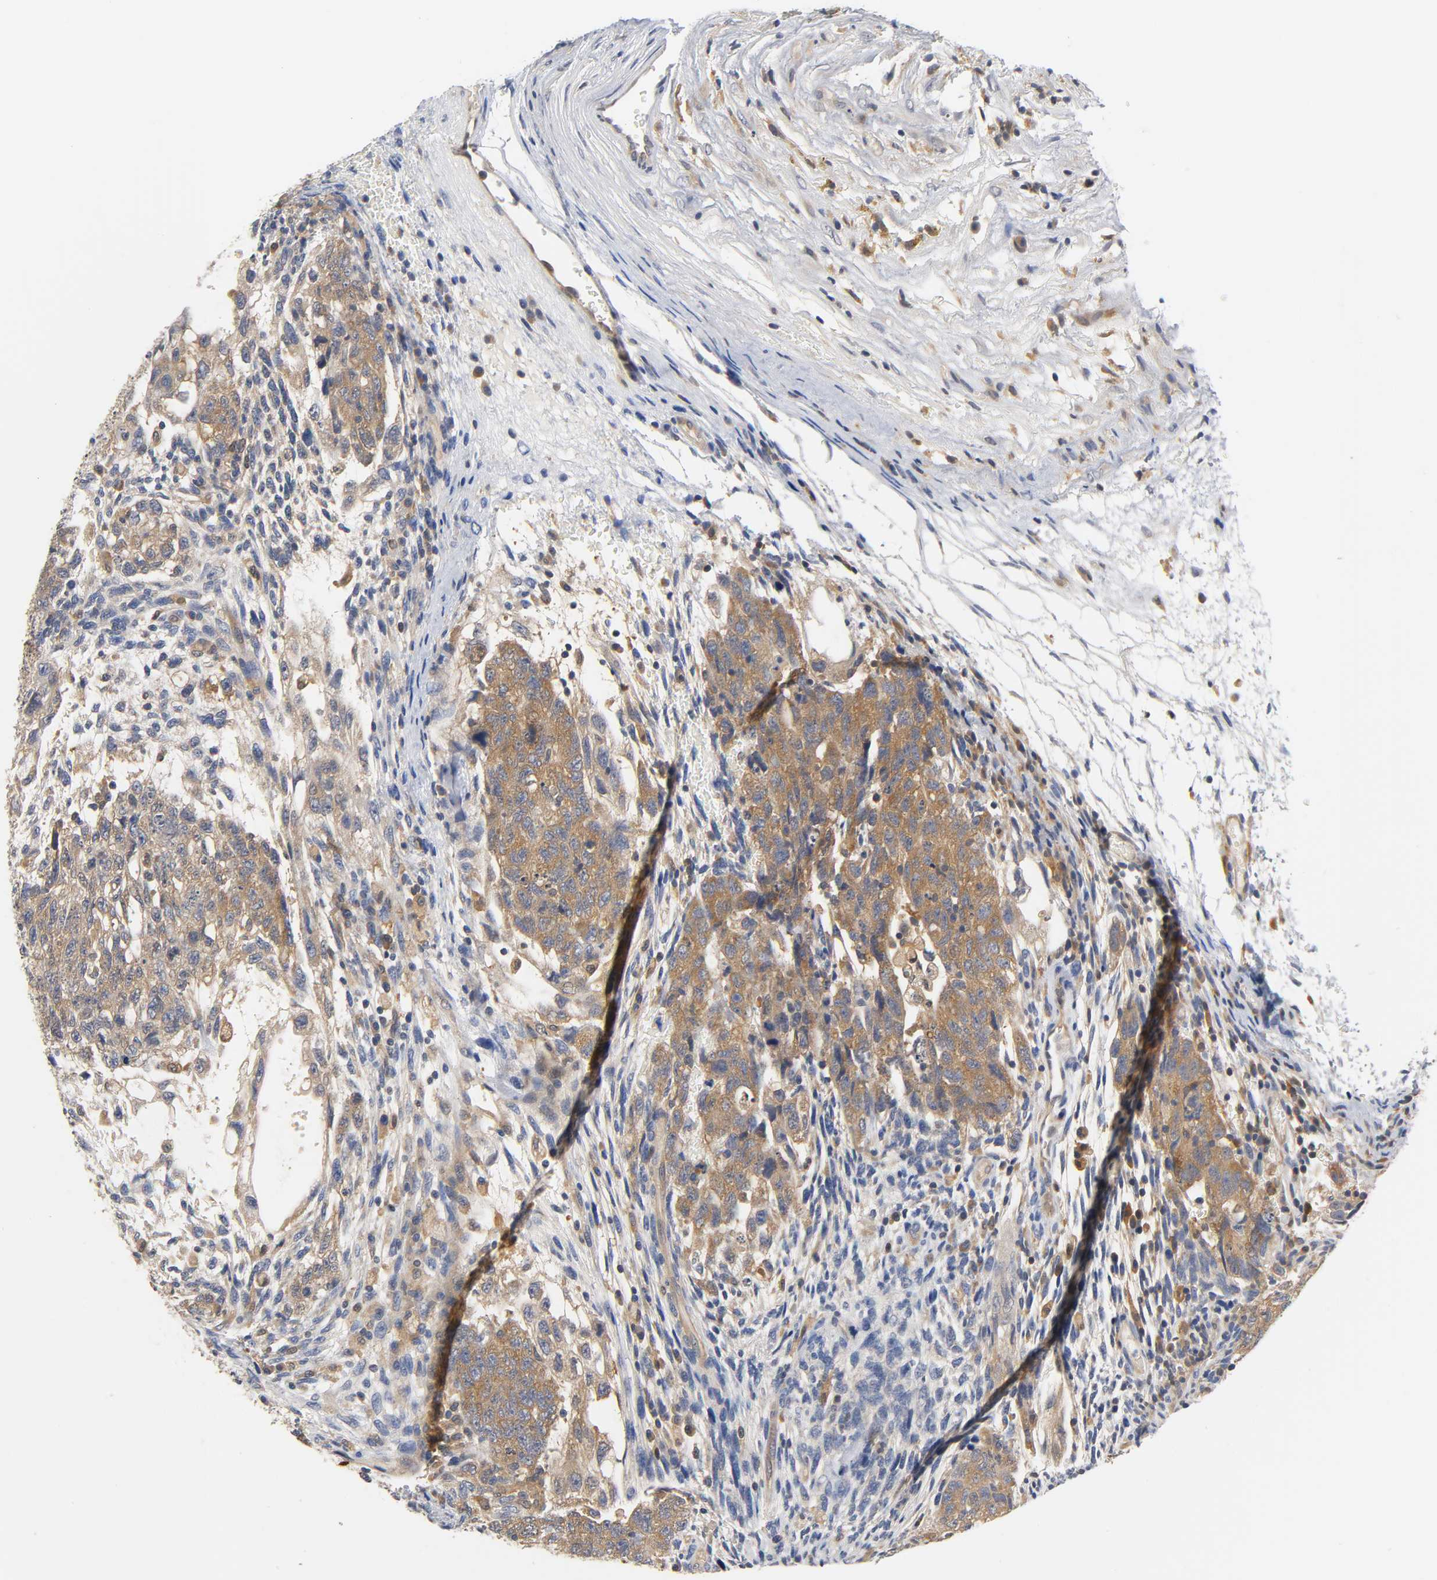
{"staining": {"intensity": "moderate", "quantity": ">75%", "location": "cytoplasmic/membranous"}, "tissue": "testis cancer", "cell_type": "Tumor cells", "image_type": "cancer", "snomed": [{"axis": "morphology", "description": "Normal tissue, NOS"}, {"axis": "morphology", "description": "Carcinoma, Embryonal, NOS"}, {"axis": "topography", "description": "Testis"}], "caption": "Protein staining of testis cancer tissue shows moderate cytoplasmic/membranous expression in approximately >75% of tumor cells. (Brightfield microscopy of DAB IHC at high magnification).", "gene": "FYN", "patient": {"sex": "male", "age": 36}}